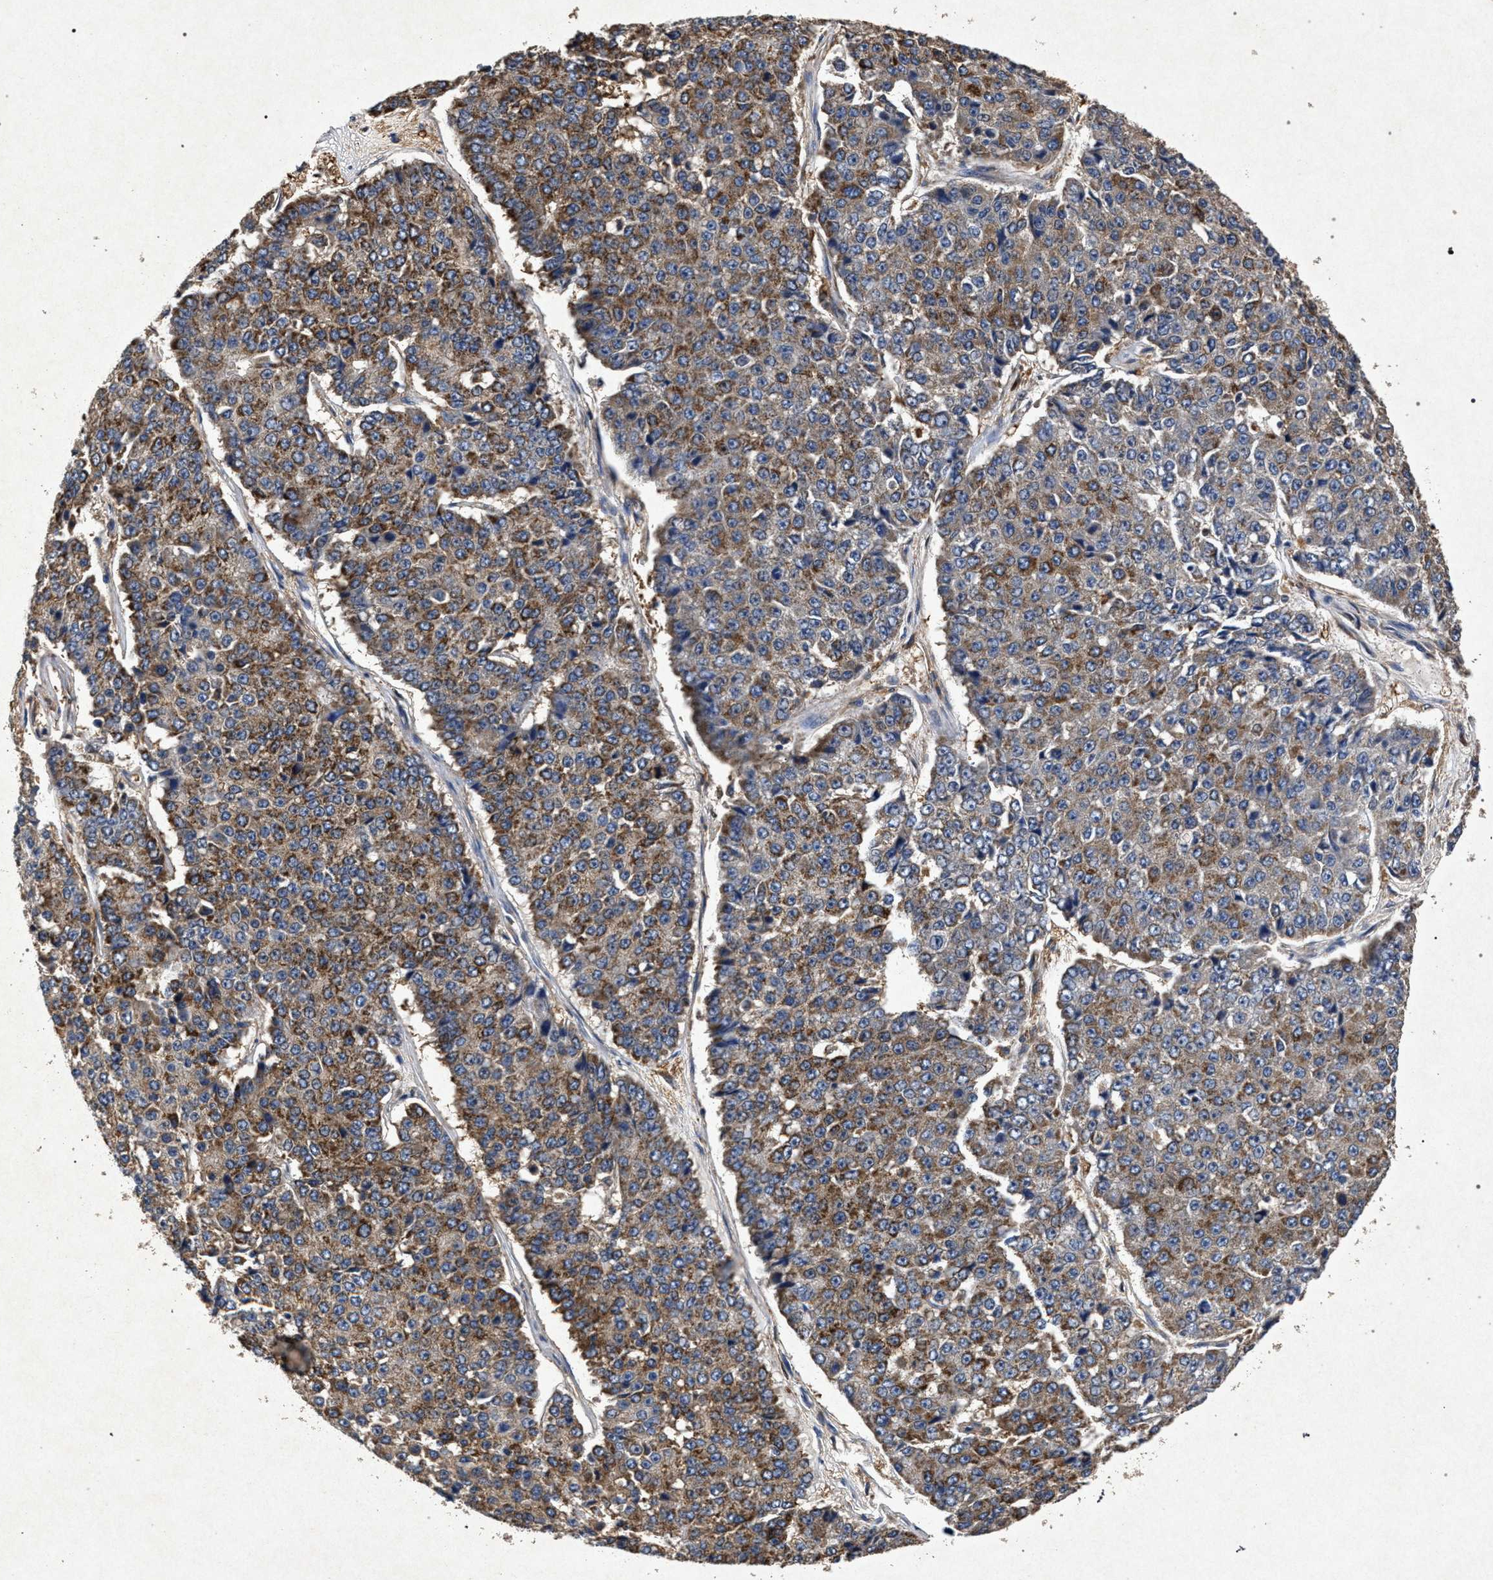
{"staining": {"intensity": "moderate", "quantity": "25%-75%", "location": "cytoplasmic/membranous"}, "tissue": "pancreatic cancer", "cell_type": "Tumor cells", "image_type": "cancer", "snomed": [{"axis": "morphology", "description": "Adenocarcinoma, NOS"}, {"axis": "topography", "description": "Pancreas"}], "caption": "Immunohistochemistry (DAB) staining of human pancreatic adenocarcinoma reveals moderate cytoplasmic/membranous protein staining in approximately 25%-75% of tumor cells.", "gene": "MARCKS", "patient": {"sex": "male", "age": 50}}